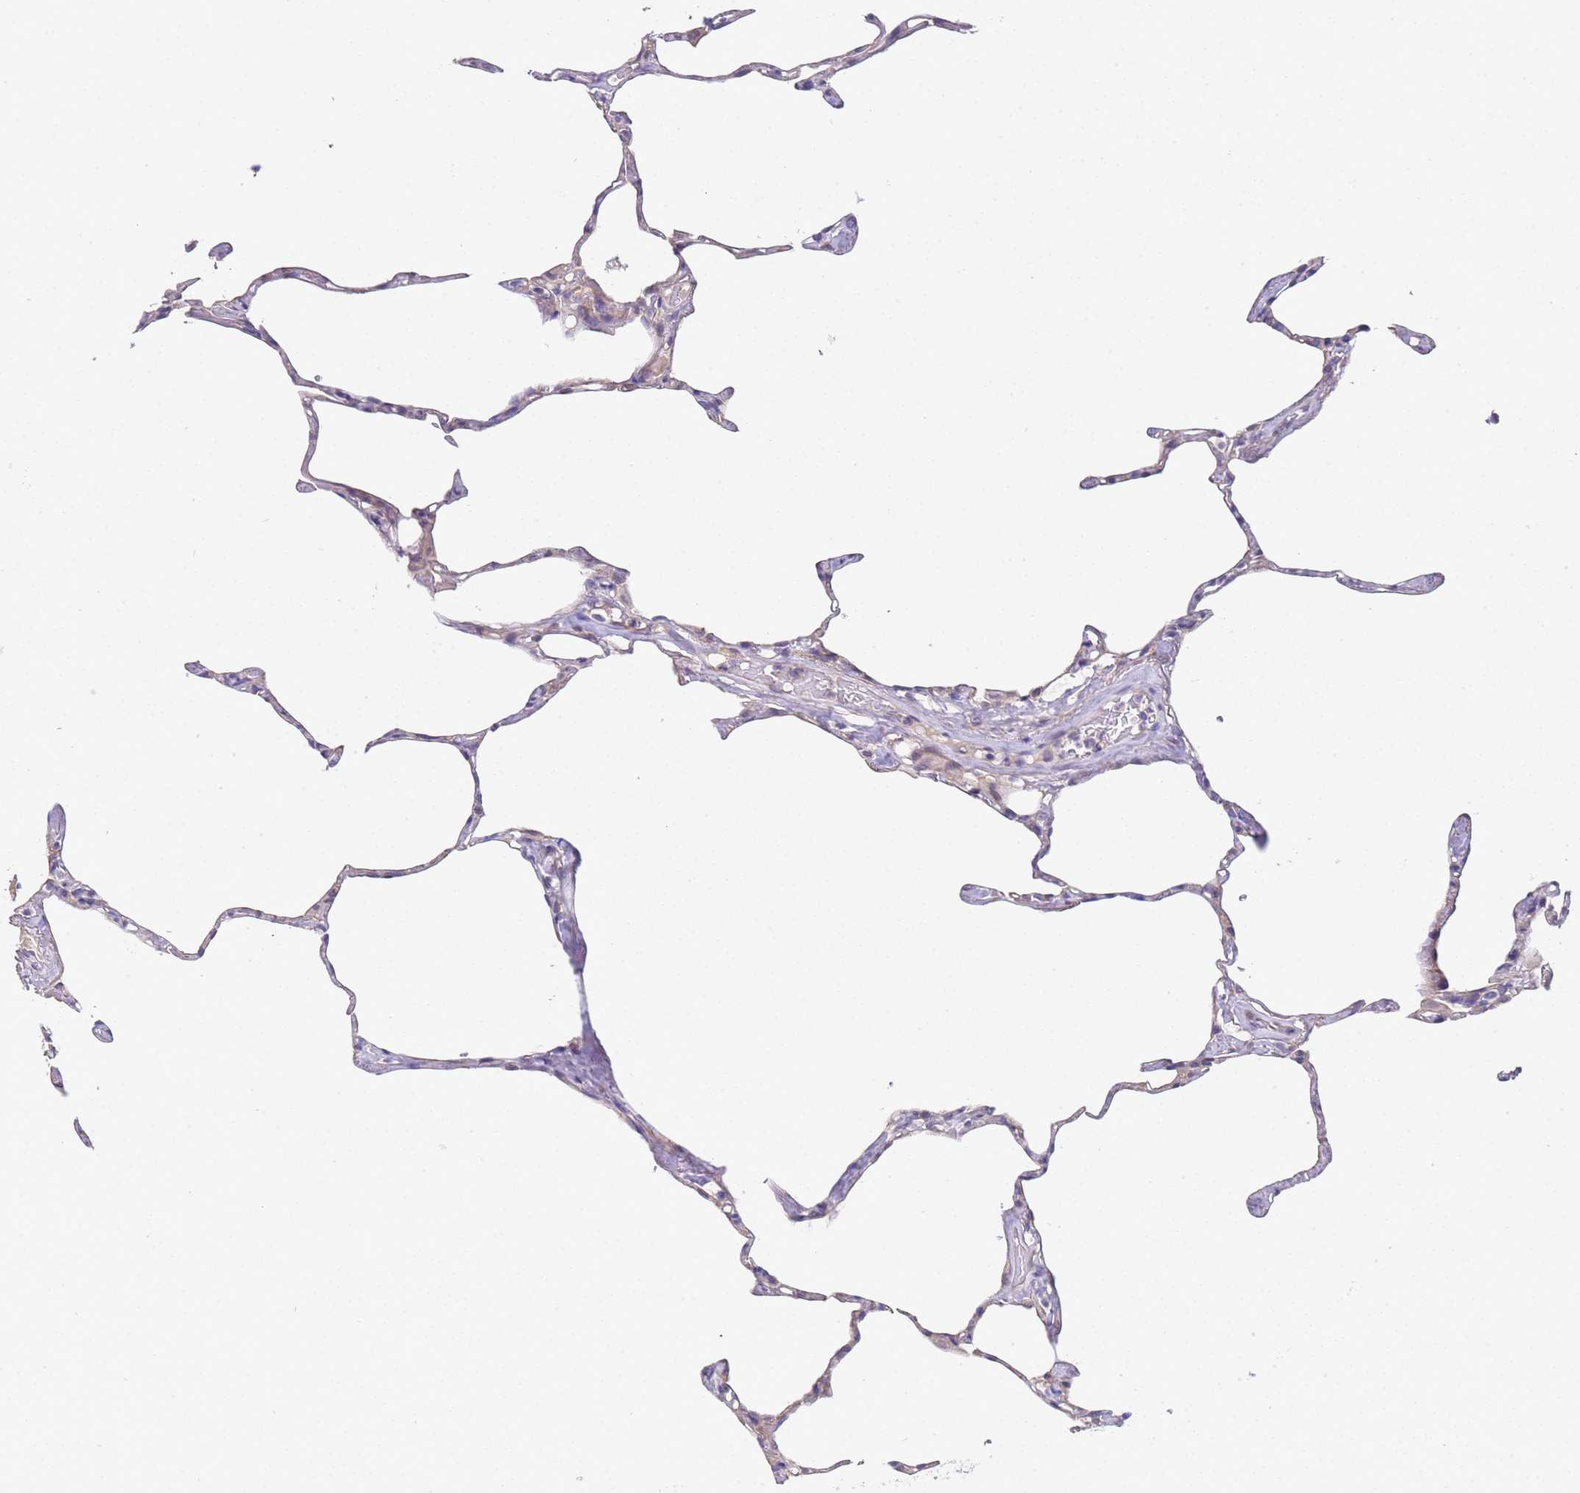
{"staining": {"intensity": "negative", "quantity": "none", "location": "none"}, "tissue": "lung", "cell_type": "Alveolar cells", "image_type": "normal", "snomed": [{"axis": "morphology", "description": "Normal tissue, NOS"}, {"axis": "topography", "description": "Lung"}], "caption": "This is an IHC image of benign human lung. There is no expression in alveolar cells.", "gene": "TRMT10A", "patient": {"sex": "male", "age": 65}}